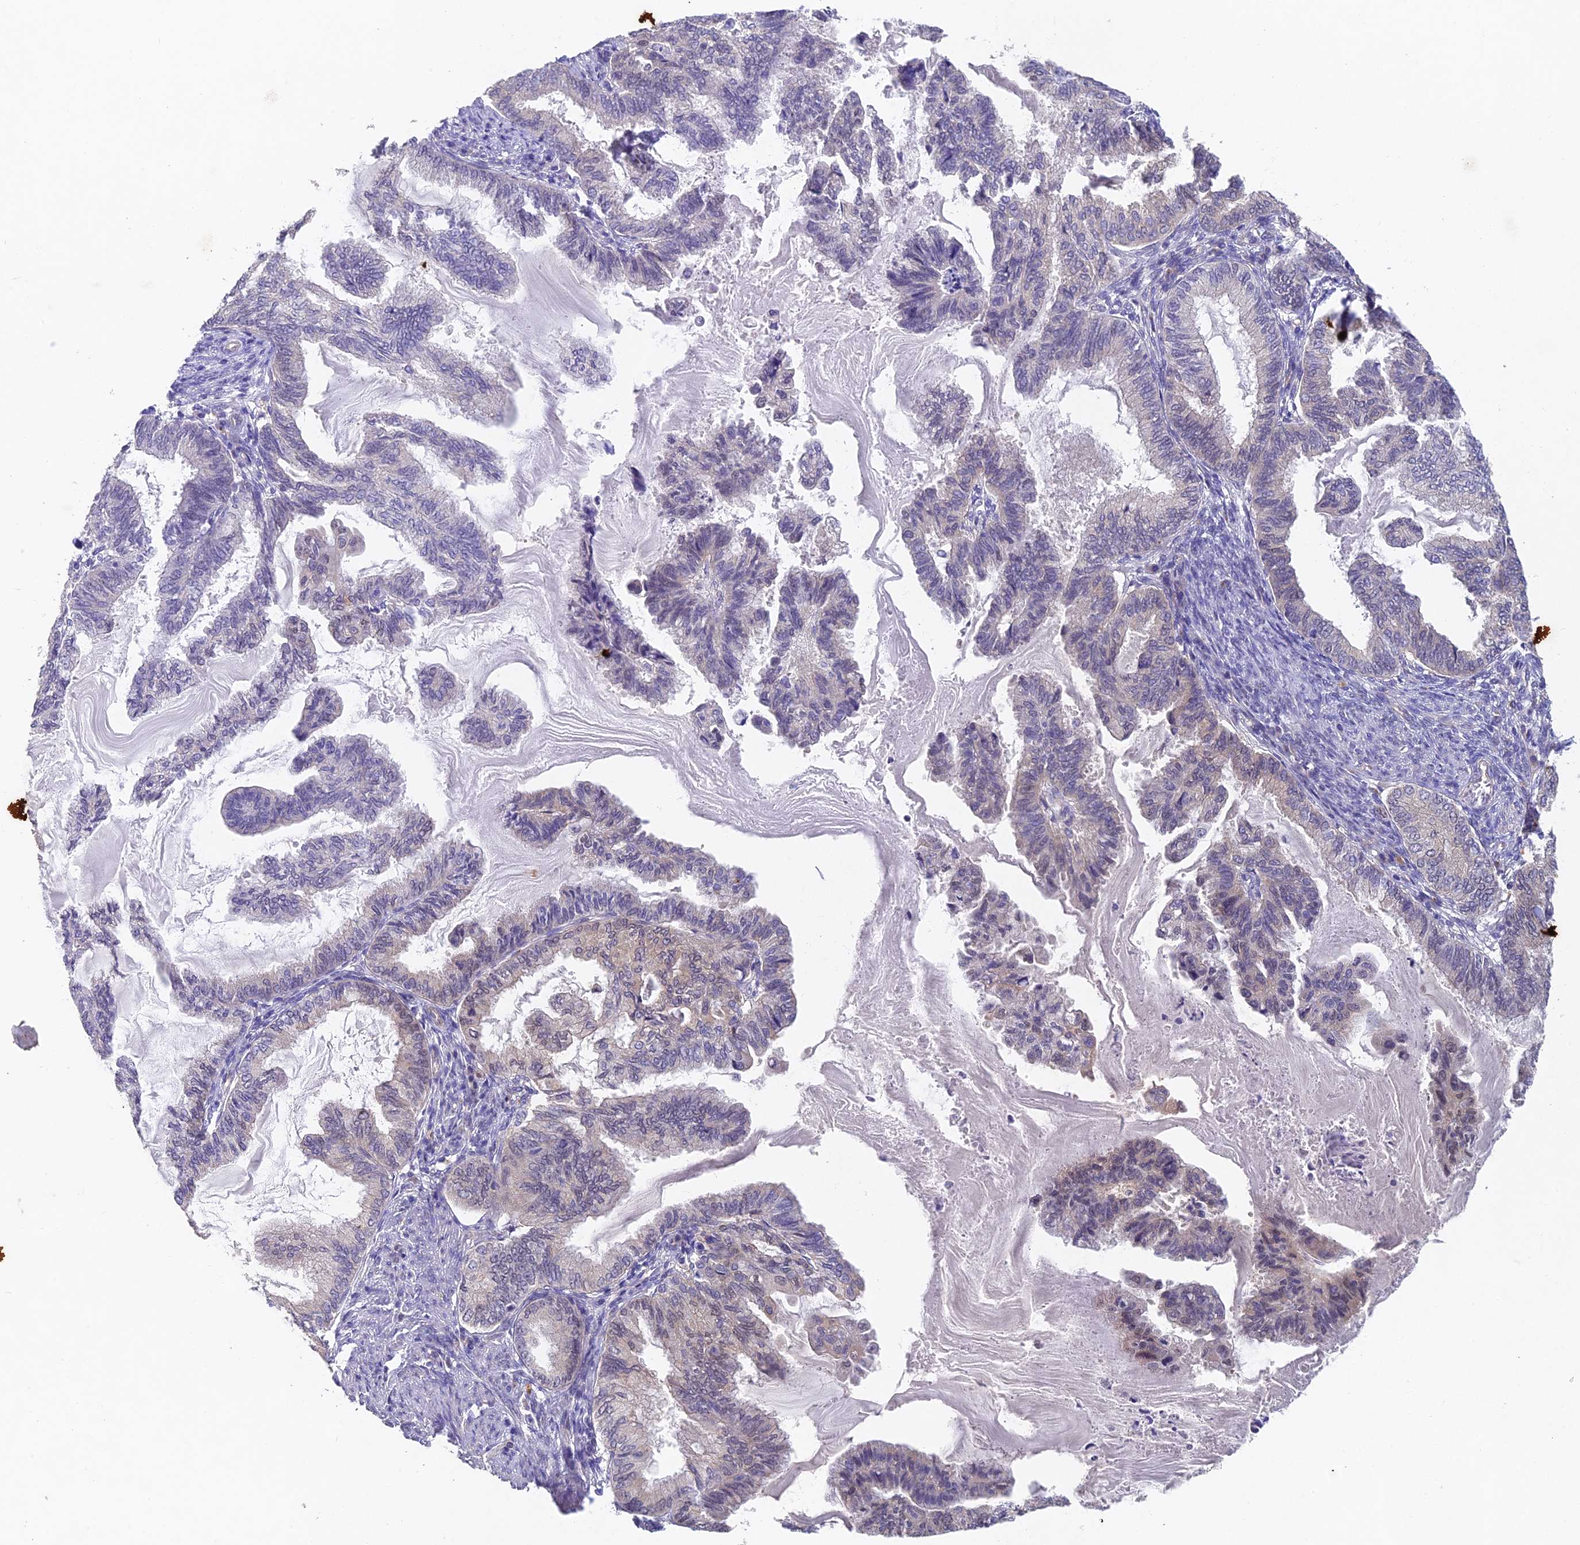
{"staining": {"intensity": "negative", "quantity": "none", "location": "none"}, "tissue": "endometrial cancer", "cell_type": "Tumor cells", "image_type": "cancer", "snomed": [{"axis": "morphology", "description": "Adenocarcinoma, NOS"}, {"axis": "topography", "description": "Endometrium"}], "caption": "DAB (3,3'-diaminobenzidine) immunohistochemical staining of endometrial cancer (adenocarcinoma) shows no significant staining in tumor cells.", "gene": "NSMCE1", "patient": {"sex": "female", "age": 86}}